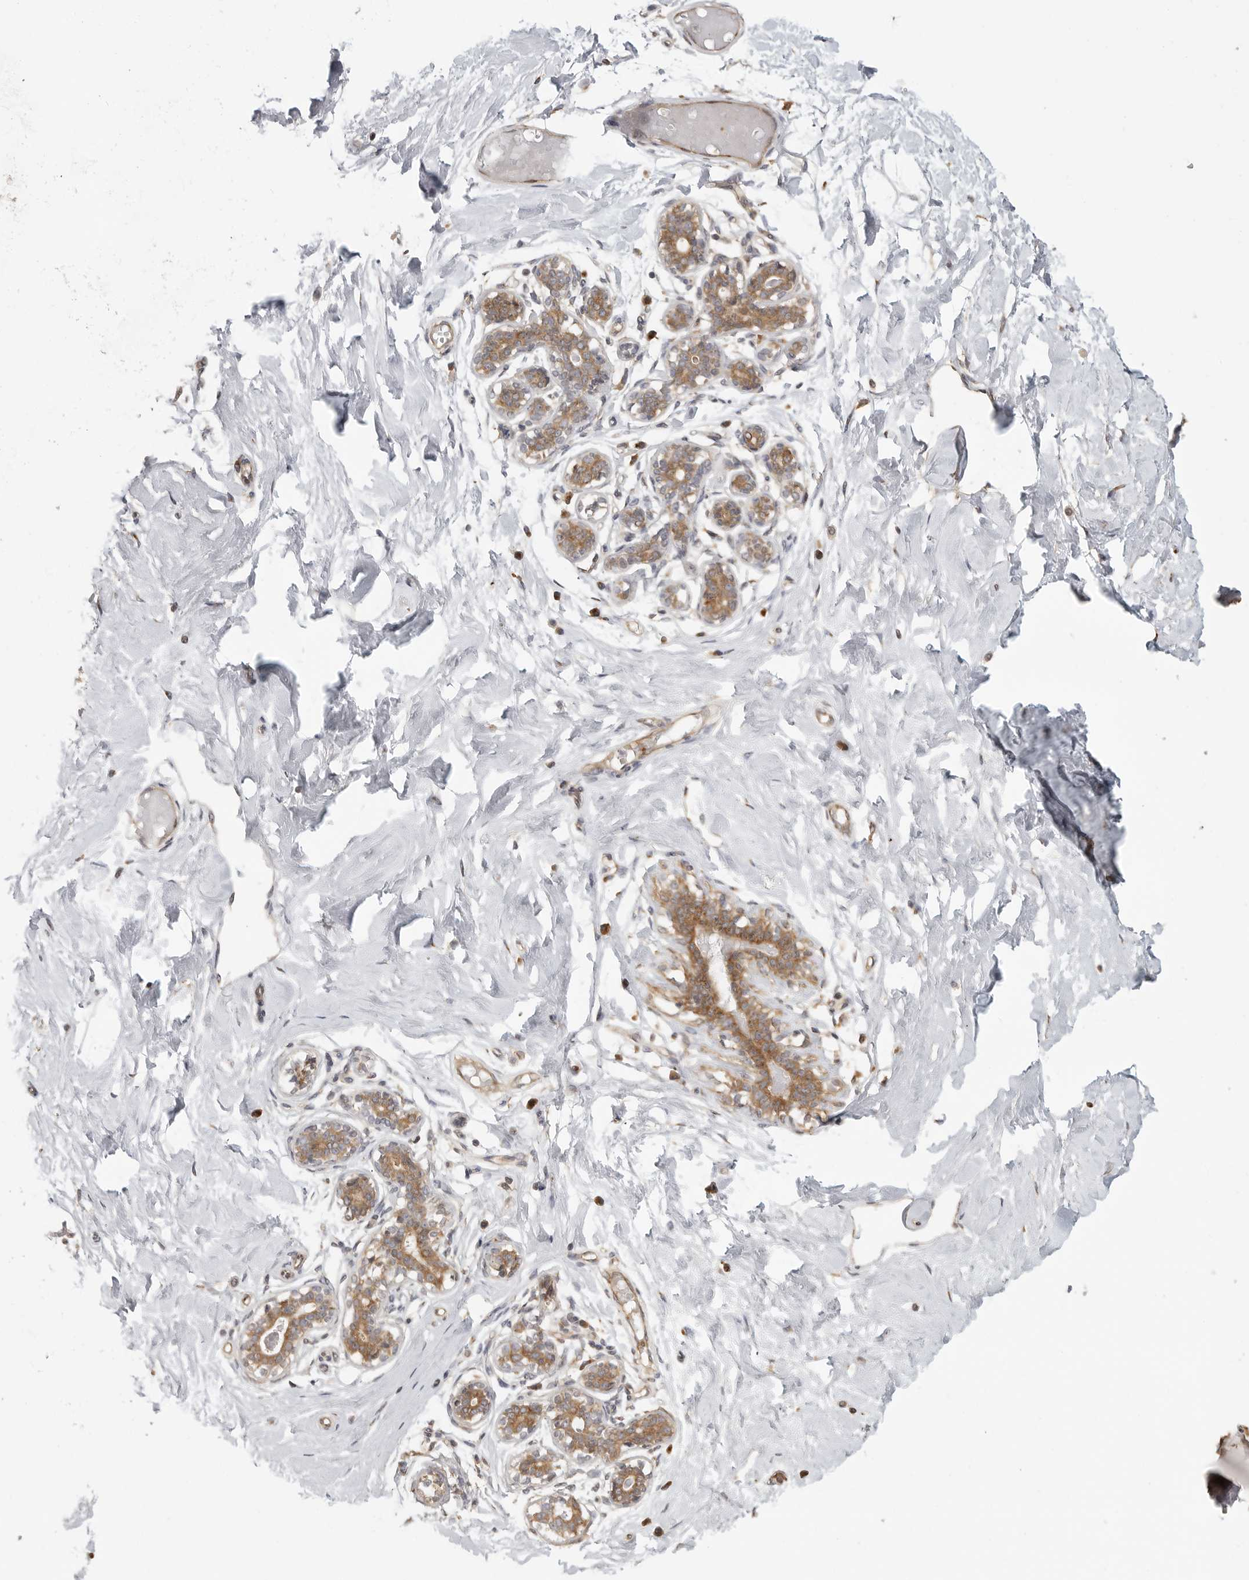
{"staining": {"intensity": "negative", "quantity": "none", "location": "none"}, "tissue": "breast", "cell_type": "Adipocytes", "image_type": "normal", "snomed": [{"axis": "morphology", "description": "Normal tissue, NOS"}, {"axis": "morphology", "description": "Adenoma, NOS"}, {"axis": "topography", "description": "Breast"}], "caption": "Image shows no significant protein positivity in adipocytes of benign breast.", "gene": "IDO1", "patient": {"sex": "female", "age": 23}}